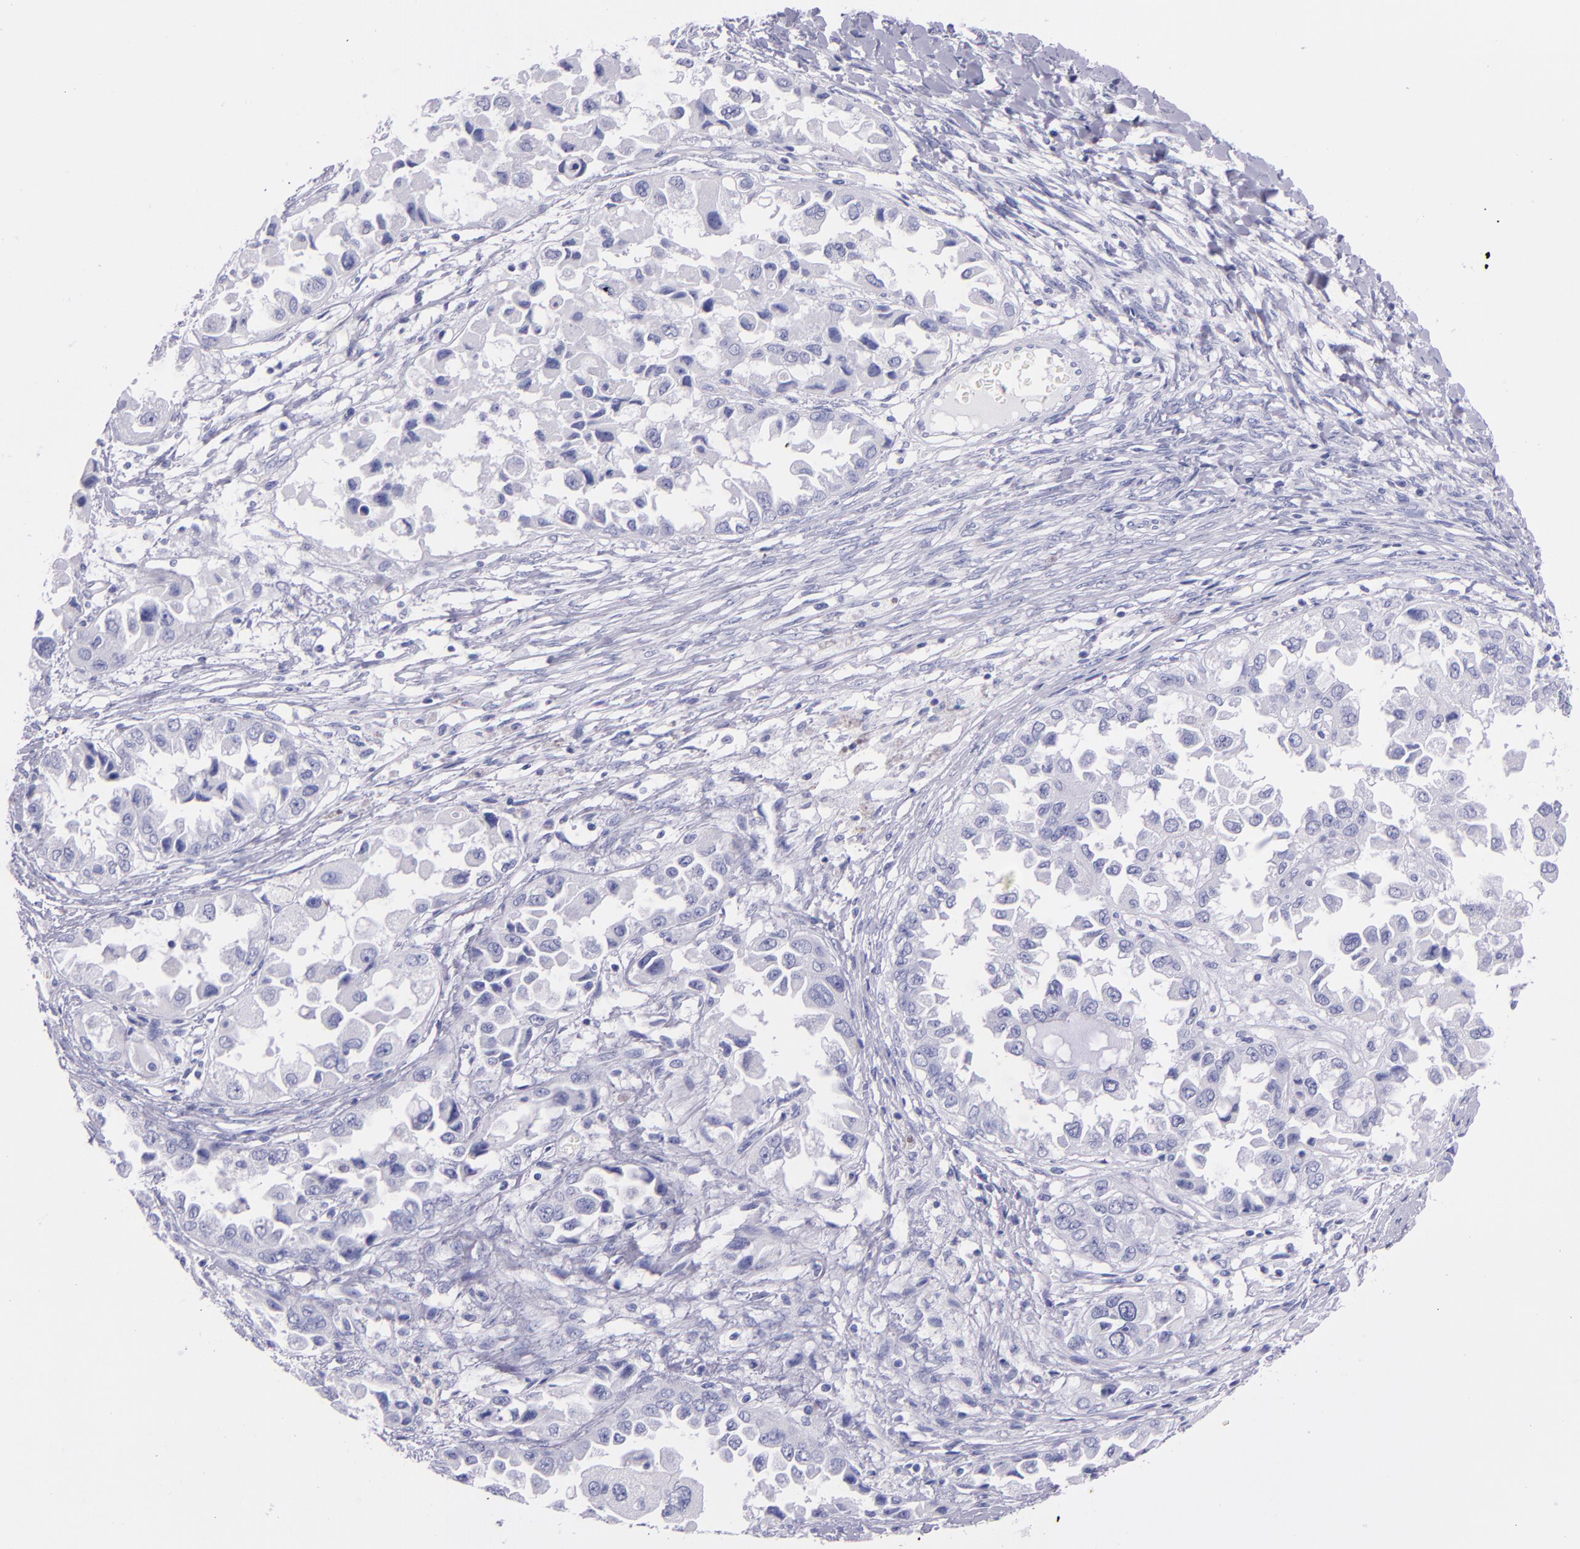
{"staining": {"intensity": "negative", "quantity": "none", "location": "none"}, "tissue": "ovarian cancer", "cell_type": "Tumor cells", "image_type": "cancer", "snomed": [{"axis": "morphology", "description": "Cystadenocarcinoma, serous, NOS"}, {"axis": "topography", "description": "Ovary"}], "caption": "An immunohistochemistry (IHC) micrograph of ovarian serous cystadenocarcinoma is shown. There is no staining in tumor cells of ovarian serous cystadenocarcinoma.", "gene": "SFTPB", "patient": {"sex": "female", "age": 84}}